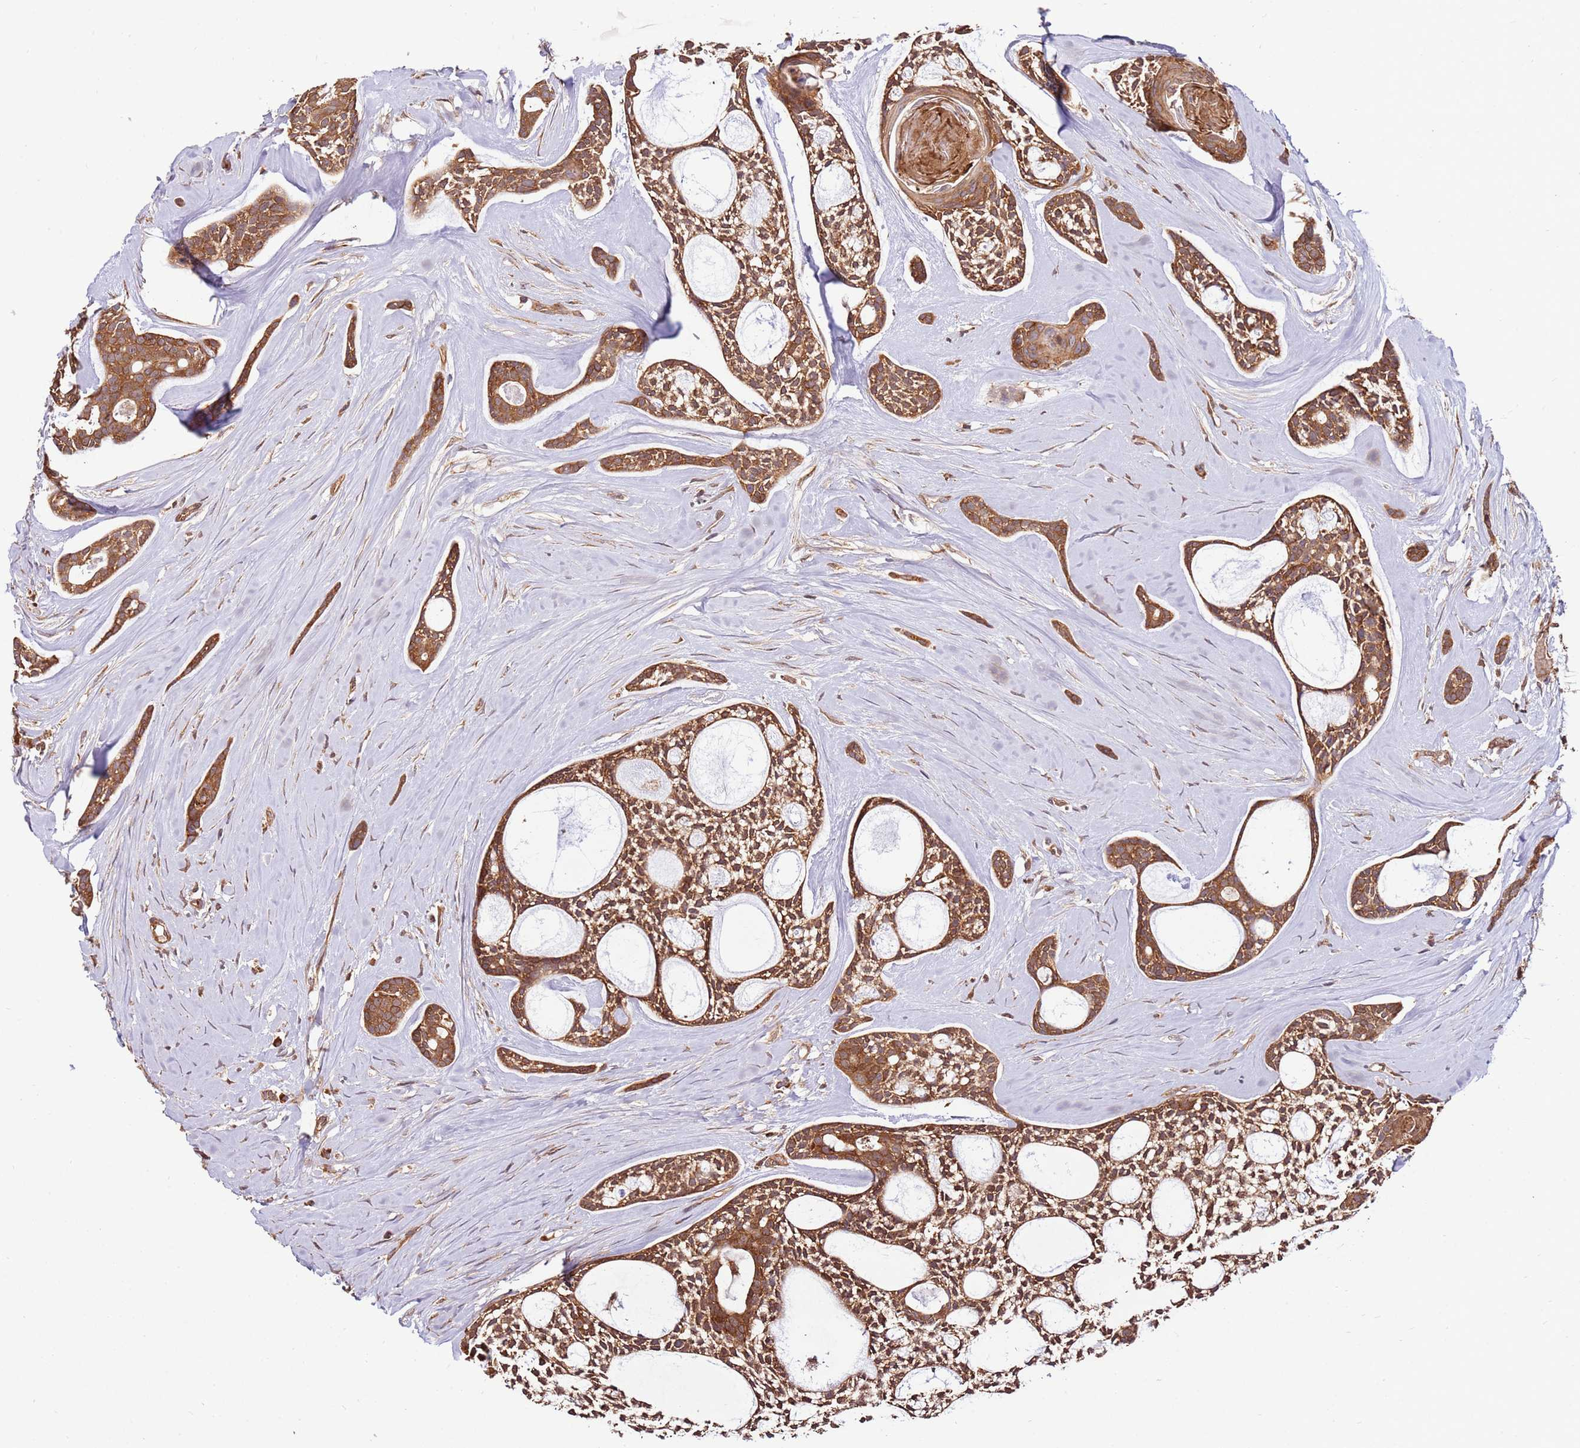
{"staining": {"intensity": "strong", "quantity": ">75%", "location": "cytoplasmic/membranous"}, "tissue": "head and neck cancer", "cell_type": "Tumor cells", "image_type": "cancer", "snomed": [{"axis": "morphology", "description": "Adenocarcinoma, NOS"}, {"axis": "topography", "description": "Subcutis"}, {"axis": "topography", "description": "Head-Neck"}], "caption": "The micrograph displays staining of adenocarcinoma (head and neck), revealing strong cytoplasmic/membranous protein staining (brown color) within tumor cells. (brown staining indicates protein expression, while blue staining denotes nuclei).", "gene": "SLC44A5", "patient": {"sex": "female", "age": 73}}